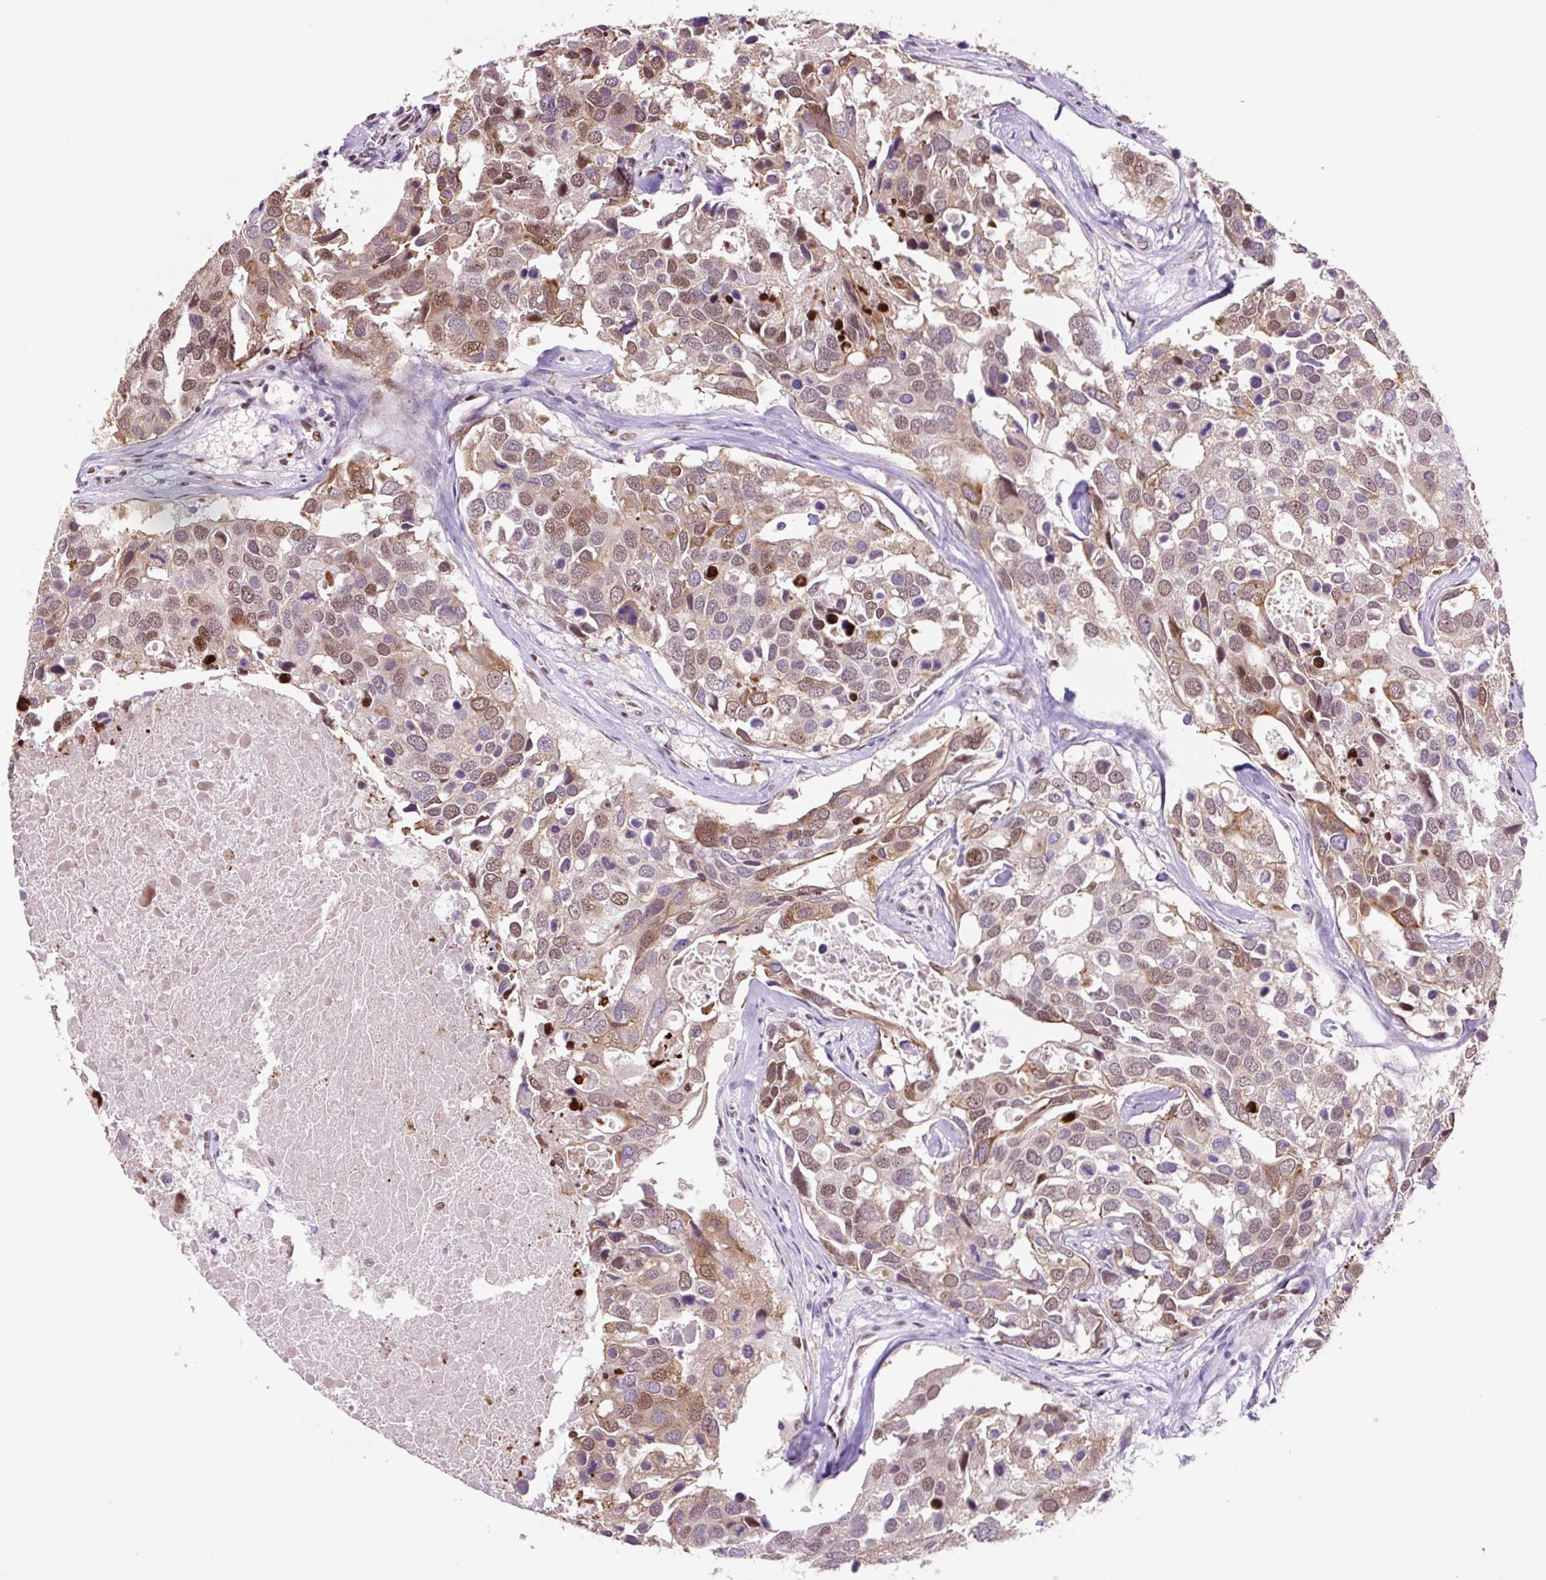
{"staining": {"intensity": "moderate", "quantity": "25%-75%", "location": "nuclear"}, "tissue": "breast cancer", "cell_type": "Tumor cells", "image_type": "cancer", "snomed": [{"axis": "morphology", "description": "Duct carcinoma"}, {"axis": "topography", "description": "Breast"}], "caption": "This is an image of immunohistochemistry (IHC) staining of breast cancer (intraductal carcinoma), which shows moderate expression in the nuclear of tumor cells.", "gene": "TAF1A", "patient": {"sex": "female", "age": 83}}